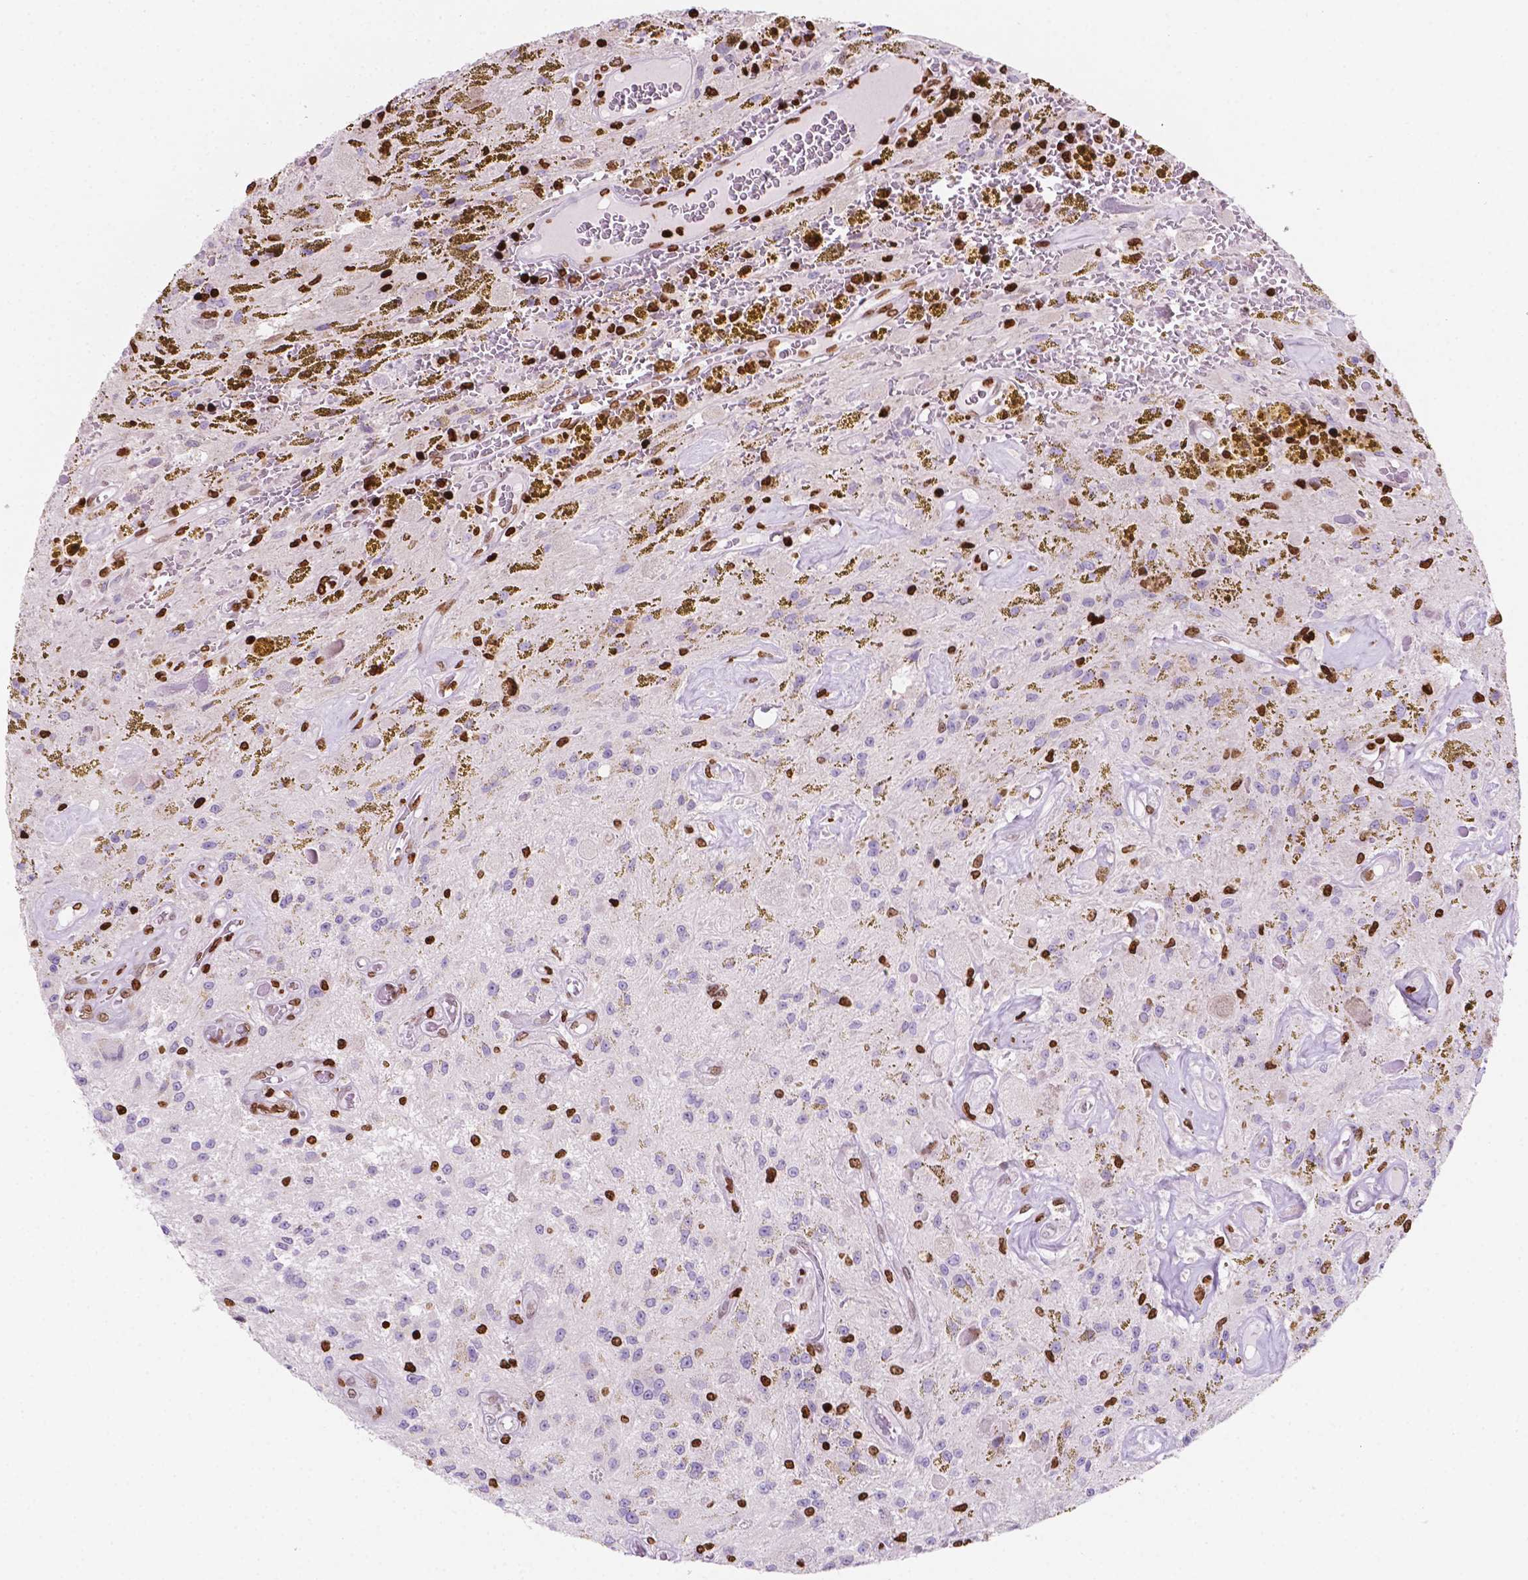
{"staining": {"intensity": "strong", "quantity": "<25%", "location": "nuclear"}, "tissue": "glioma", "cell_type": "Tumor cells", "image_type": "cancer", "snomed": [{"axis": "morphology", "description": "Glioma, malignant, Low grade"}, {"axis": "topography", "description": "Cerebellum"}], "caption": "Low-grade glioma (malignant) stained for a protein displays strong nuclear positivity in tumor cells.", "gene": "CBY3", "patient": {"sex": "female", "age": 14}}